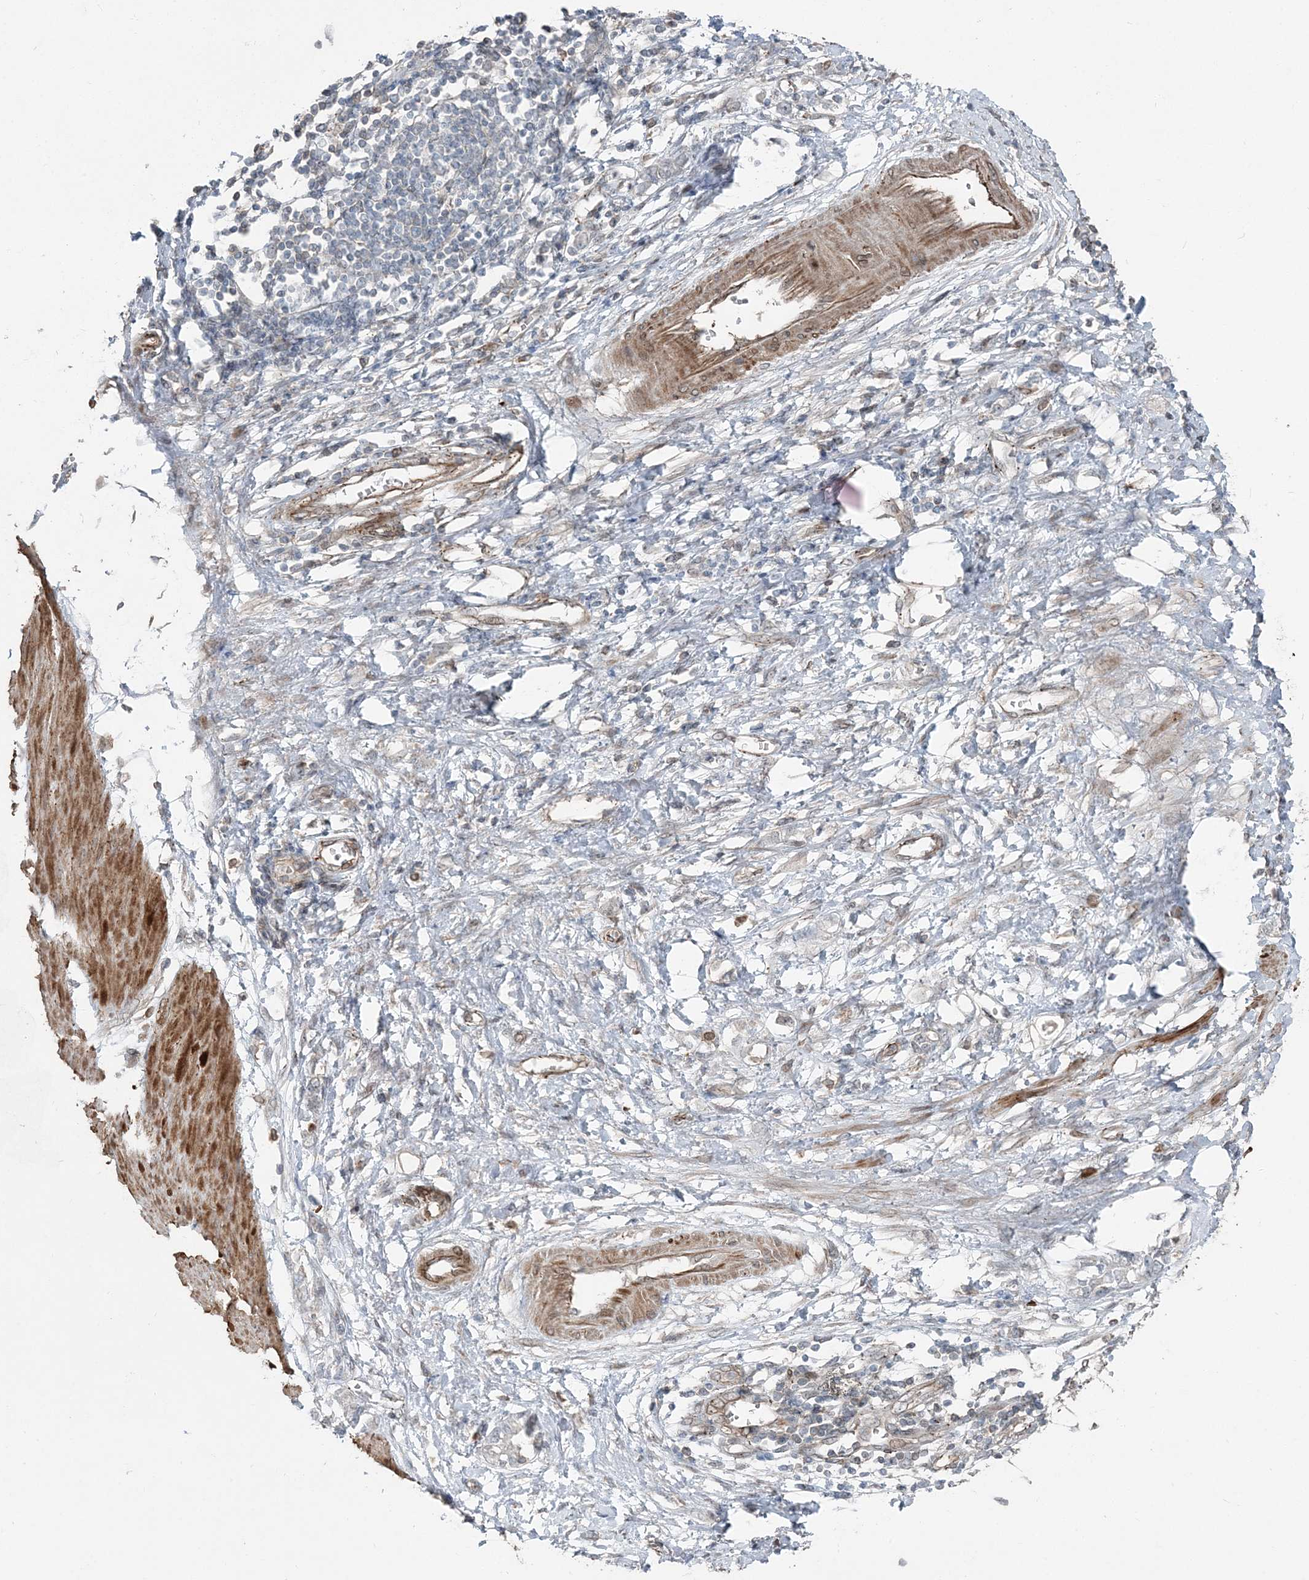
{"staining": {"intensity": "negative", "quantity": "none", "location": "none"}, "tissue": "stomach cancer", "cell_type": "Tumor cells", "image_type": "cancer", "snomed": [{"axis": "morphology", "description": "Adenocarcinoma, NOS"}, {"axis": "topography", "description": "Stomach"}], "caption": "This is an immunohistochemistry (IHC) histopathology image of stomach adenocarcinoma. There is no expression in tumor cells.", "gene": "FBXL17", "patient": {"sex": "female", "age": 76}}